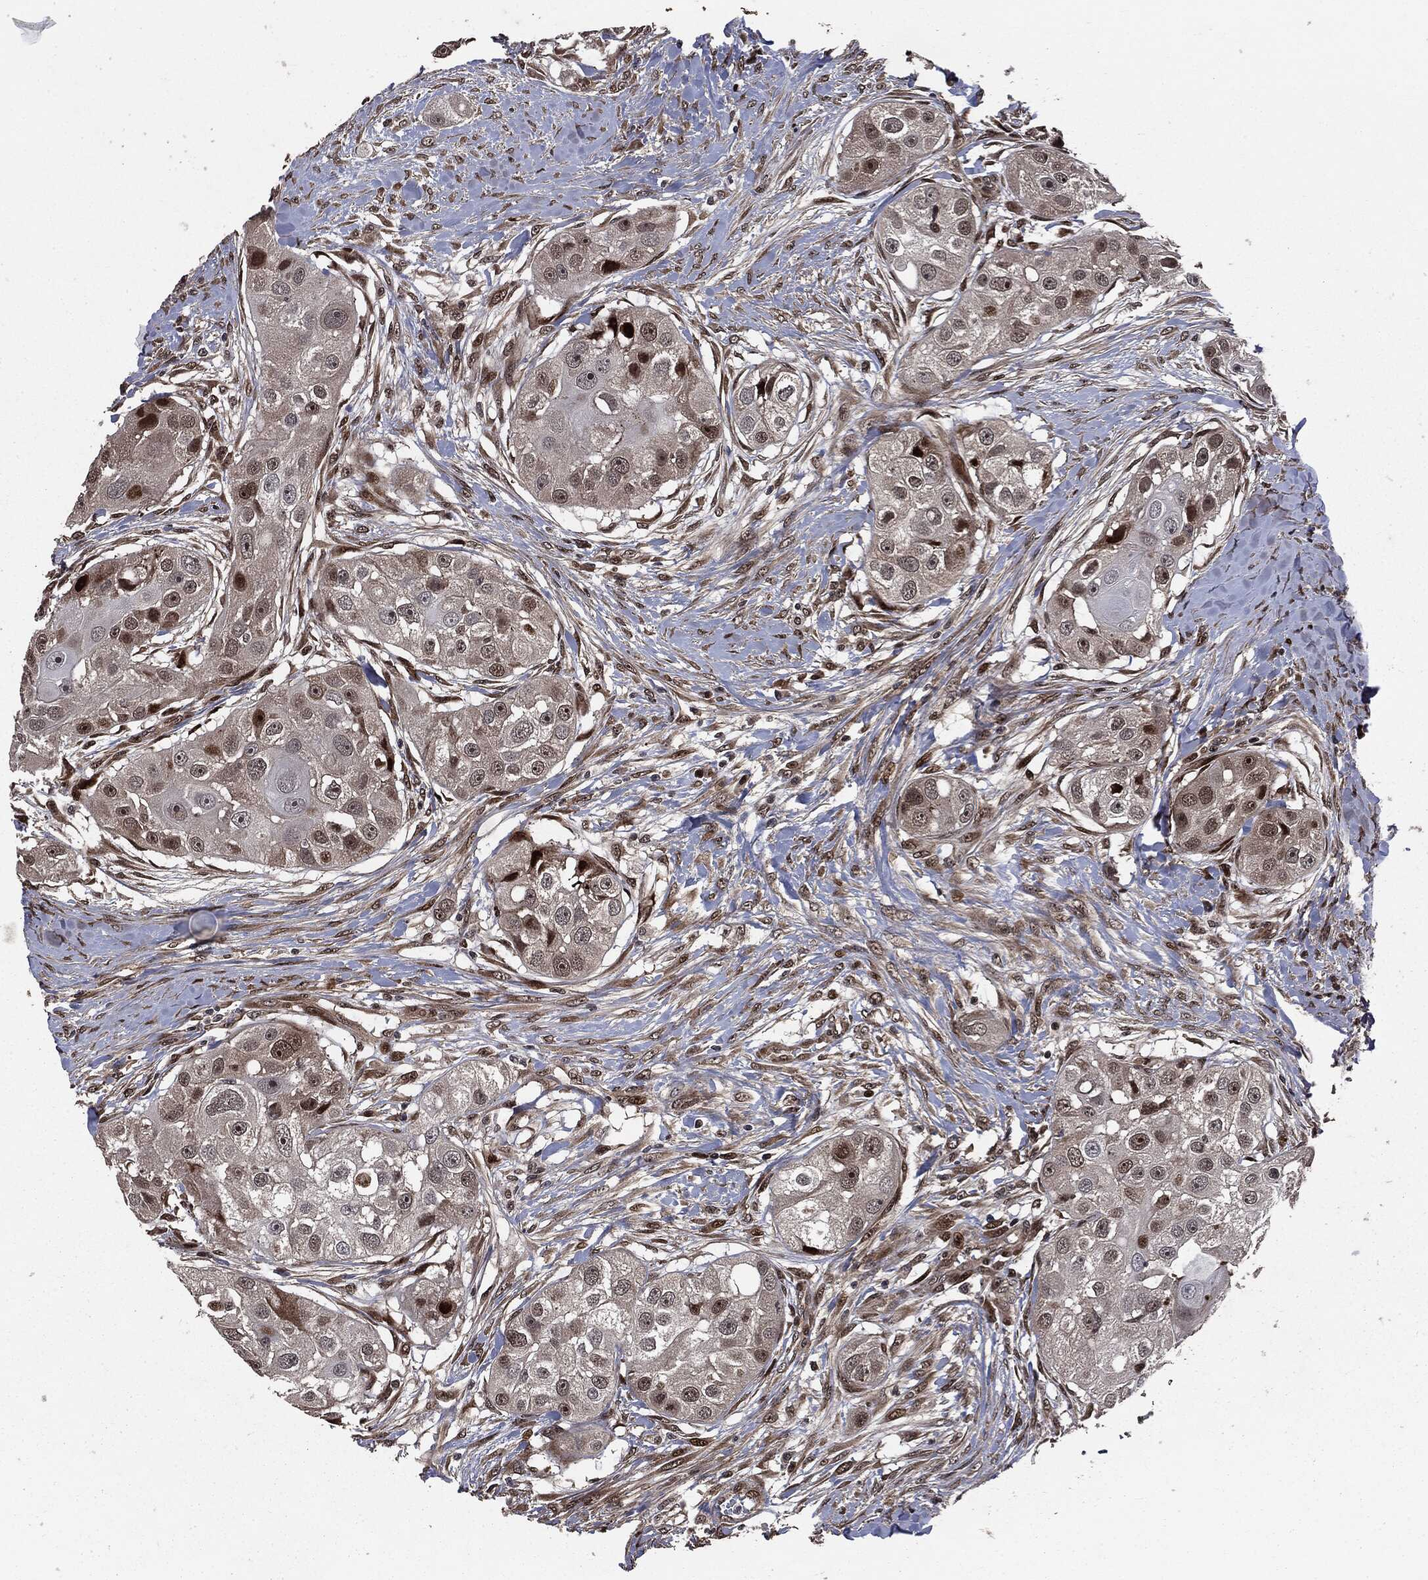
{"staining": {"intensity": "strong", "quantity": "<25%", "location": "cytoplasmic/membranous,nuclear"}, "tissue": "head and neck cancer", "cell_type": "Tumor cells", "image_type": "cancer", "snomed": [{"axis": "morphology", "description": "Normal tissue, NOS"}, {"axis": "morphology", "description": "Squamous cell carcinoma, NOS"}, {"axis": "topography", "description": "Skeletal muscle"}, {"axis": "topography", "description": "Head-Neck"}], "caption": "Tumor cells display strong cytoplasmic/membranous and nuclear expression in approximately <25% of cells in squamous cell carcinoma (head and neck).", "gene": "SMAD4", "patient": {"sex": "male", "age": 51}}